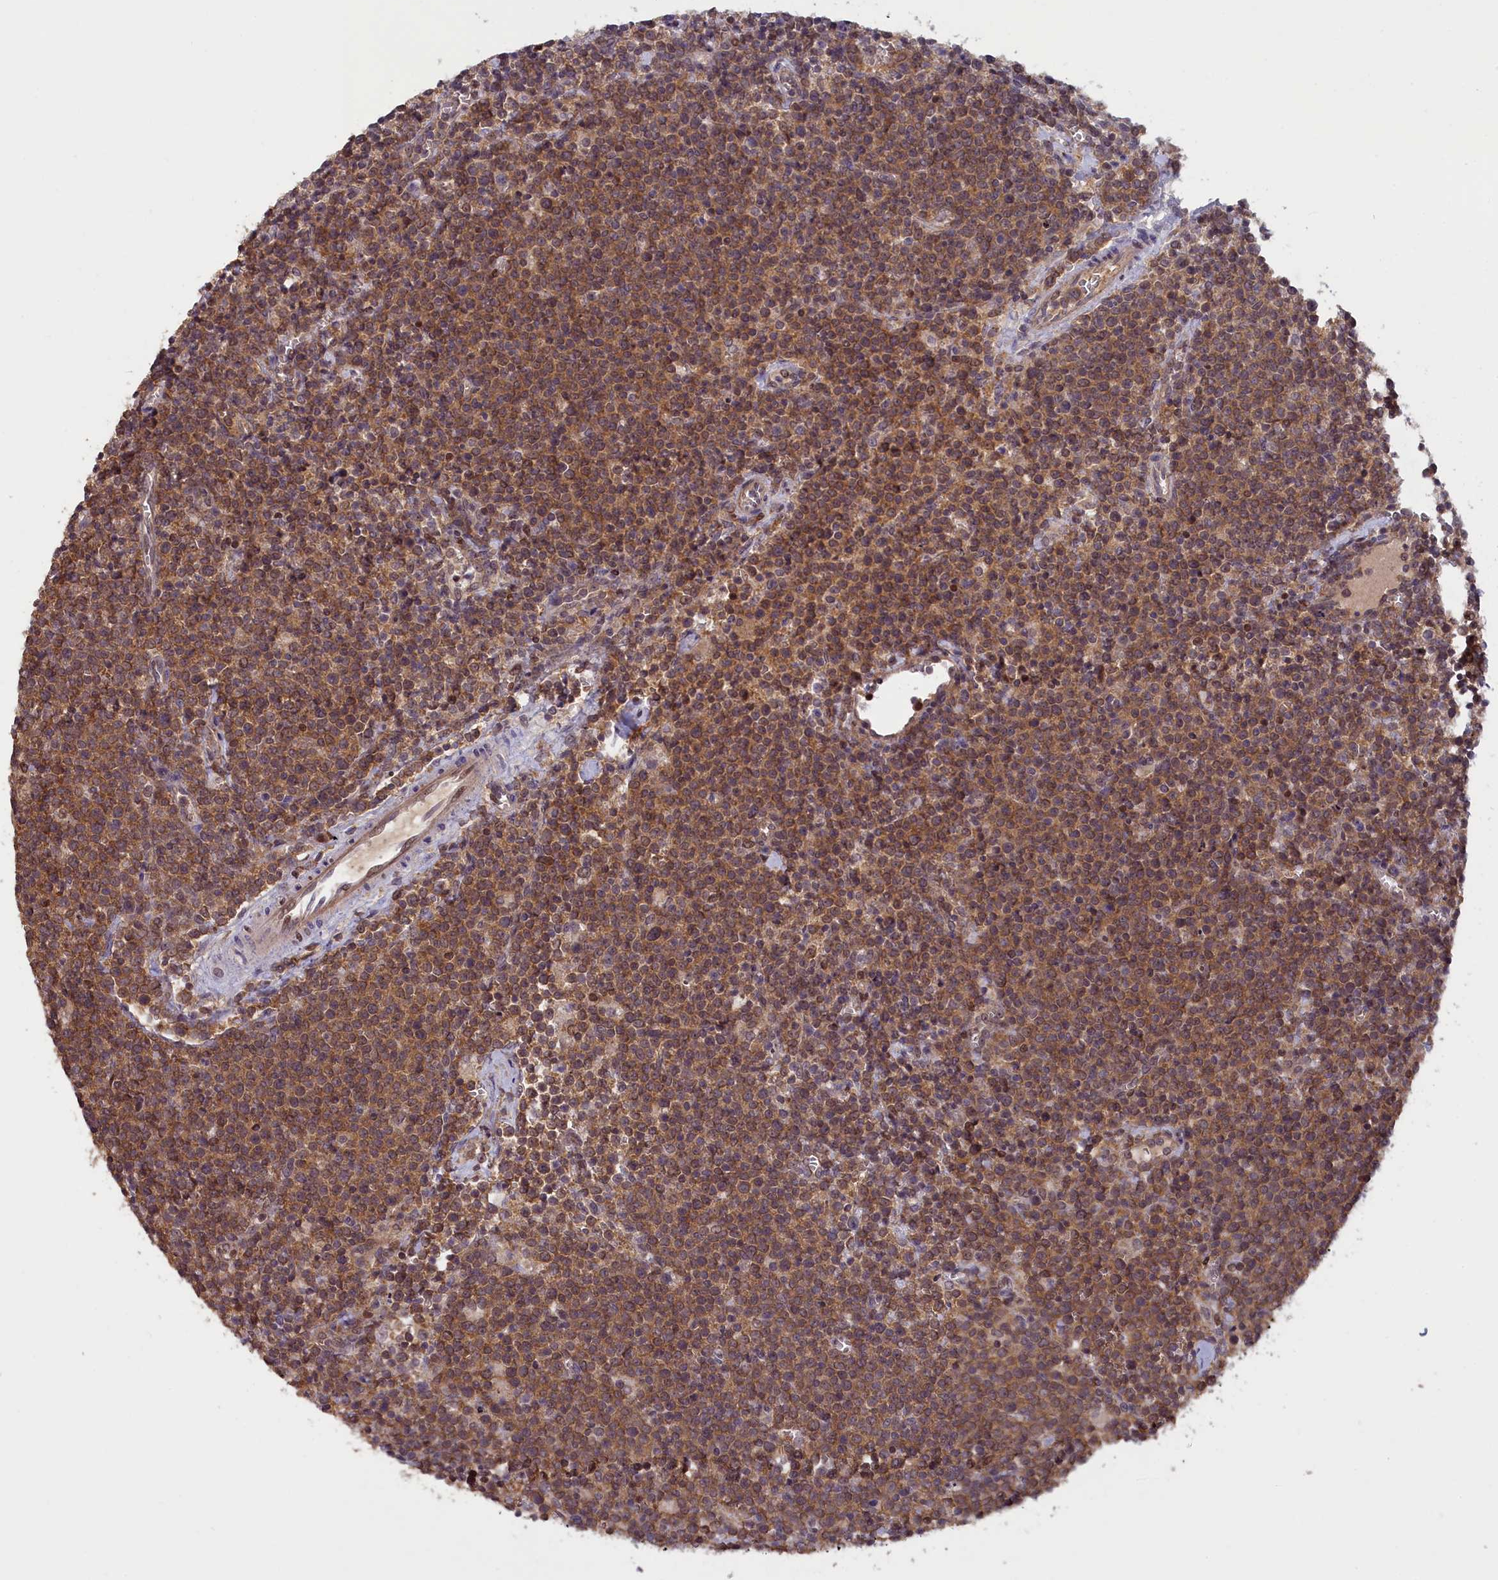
{"staining": {"intensity": "moderate", "quantity": ">75%", "location": "cytoplasmic/membranous"}, "tissue": "lymphoma", "cell_type": "Tumor cells", "image_type": "cancer", "snomed": [{"axis": "morphology", "description": "Malignant lymphoma, non-Hodgkin's type, High grade"}, {"axis": "topography", "description": "Lymph node"}], "caption": "A medium amount of moderate cytoplasmic/membranous staining is seen in about >75% of tumor cells in lymphoma tissue.", "gene": "NUBP1", "patient": {"sex": "male", "age": 61}}